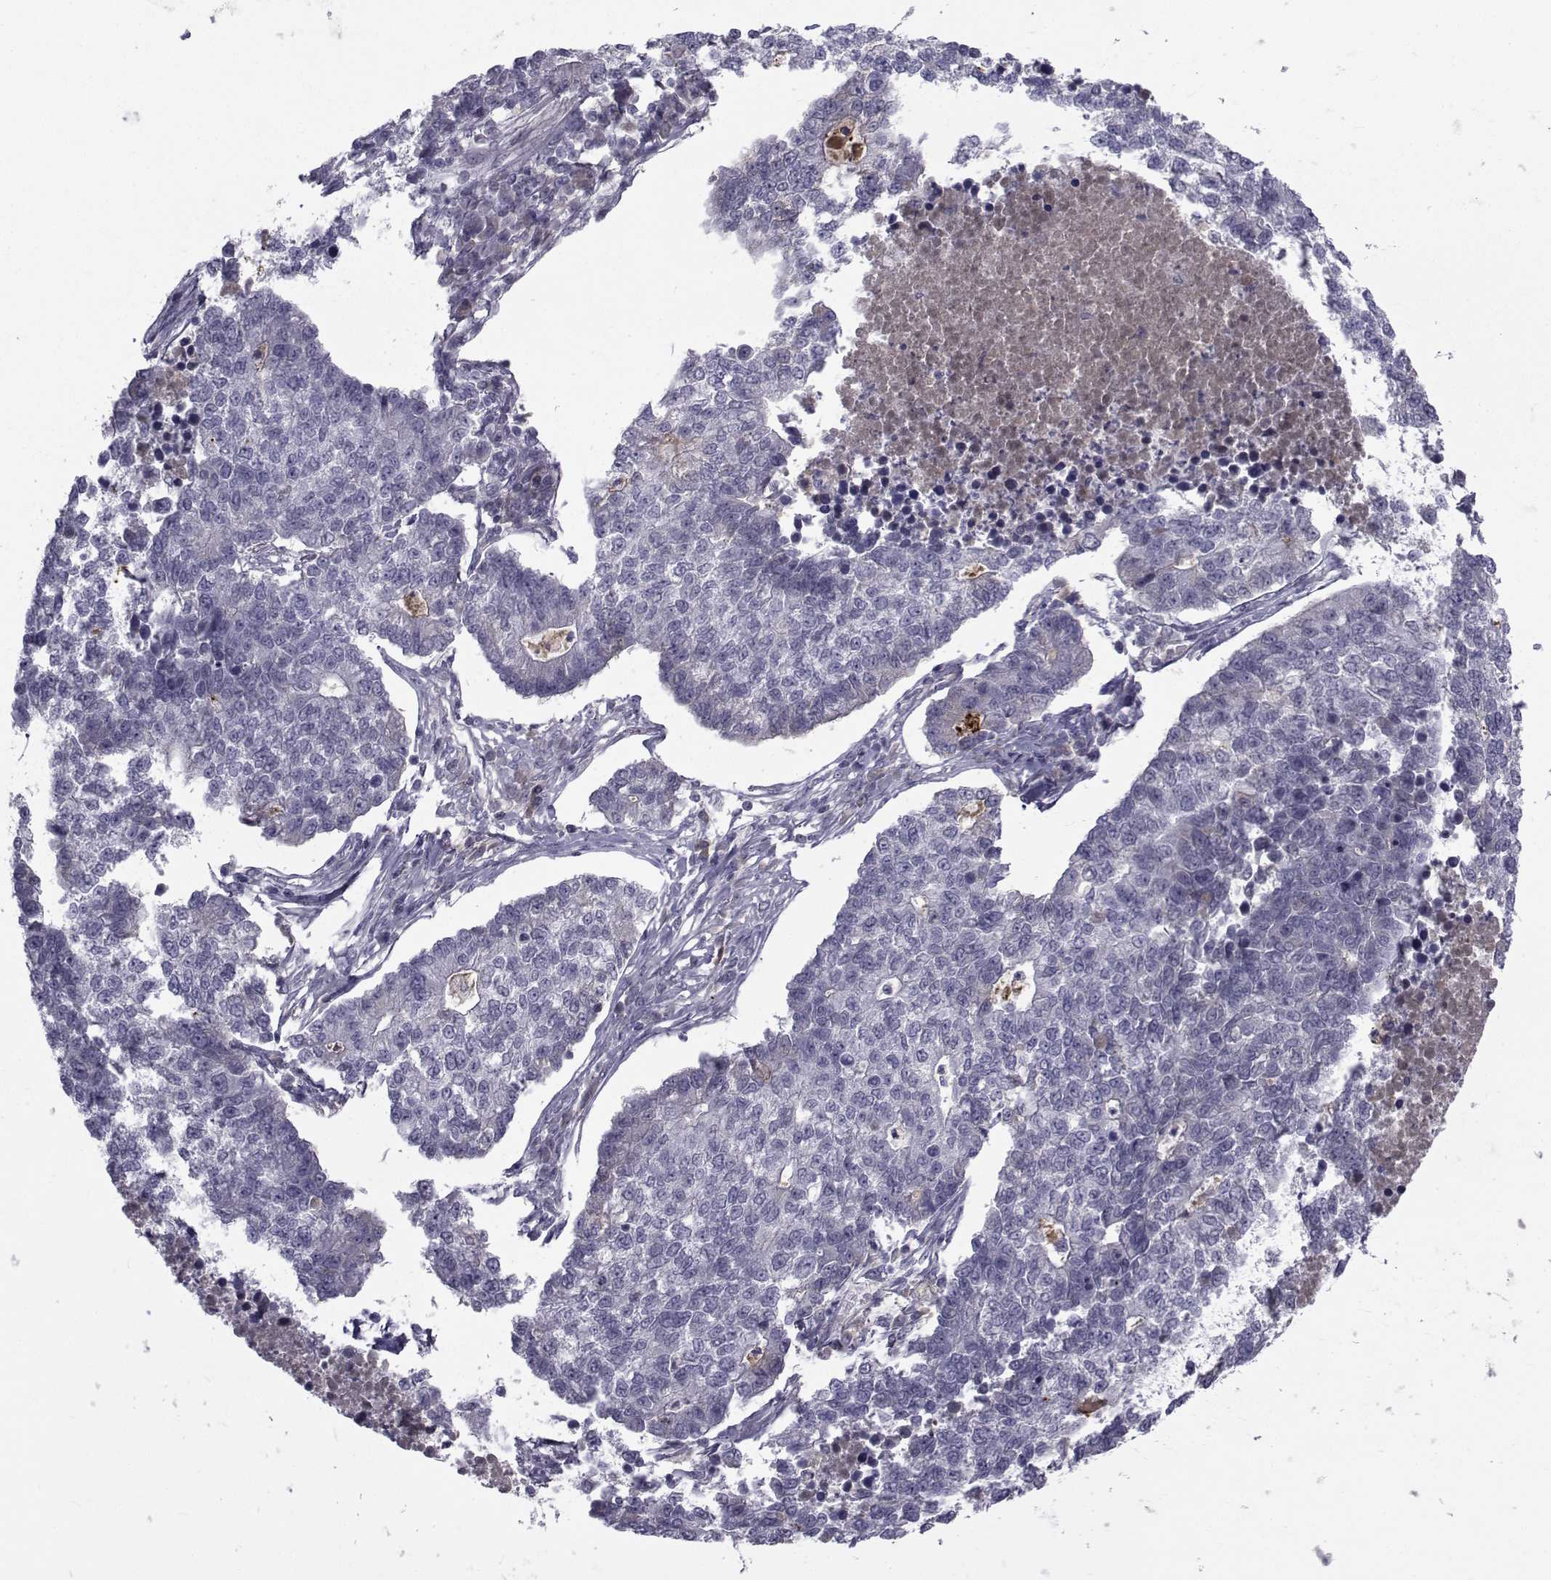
{"staining": {"intensity": "negative", "quantity": "none", "location": "none"}, "tissue": "lung cancer", "cell_type": "Tumor cells", "image_type": "cancer", "snomed": [{"axis": "morphology", "description": "Adenocarcinoma, NOS"}, {"axis": "topography", "description": "Lung"}], "caption": "The immunohistochemistry image has no significant staining in tumor cells of lung adenocarcinoma tissue. (Brightfield microscopy of DAB (3,3'-diaminobenzidine) immunohistochemistry at high magnification).", "gene": "PAX2", "patient": {"sex": "male", "age": 57}}